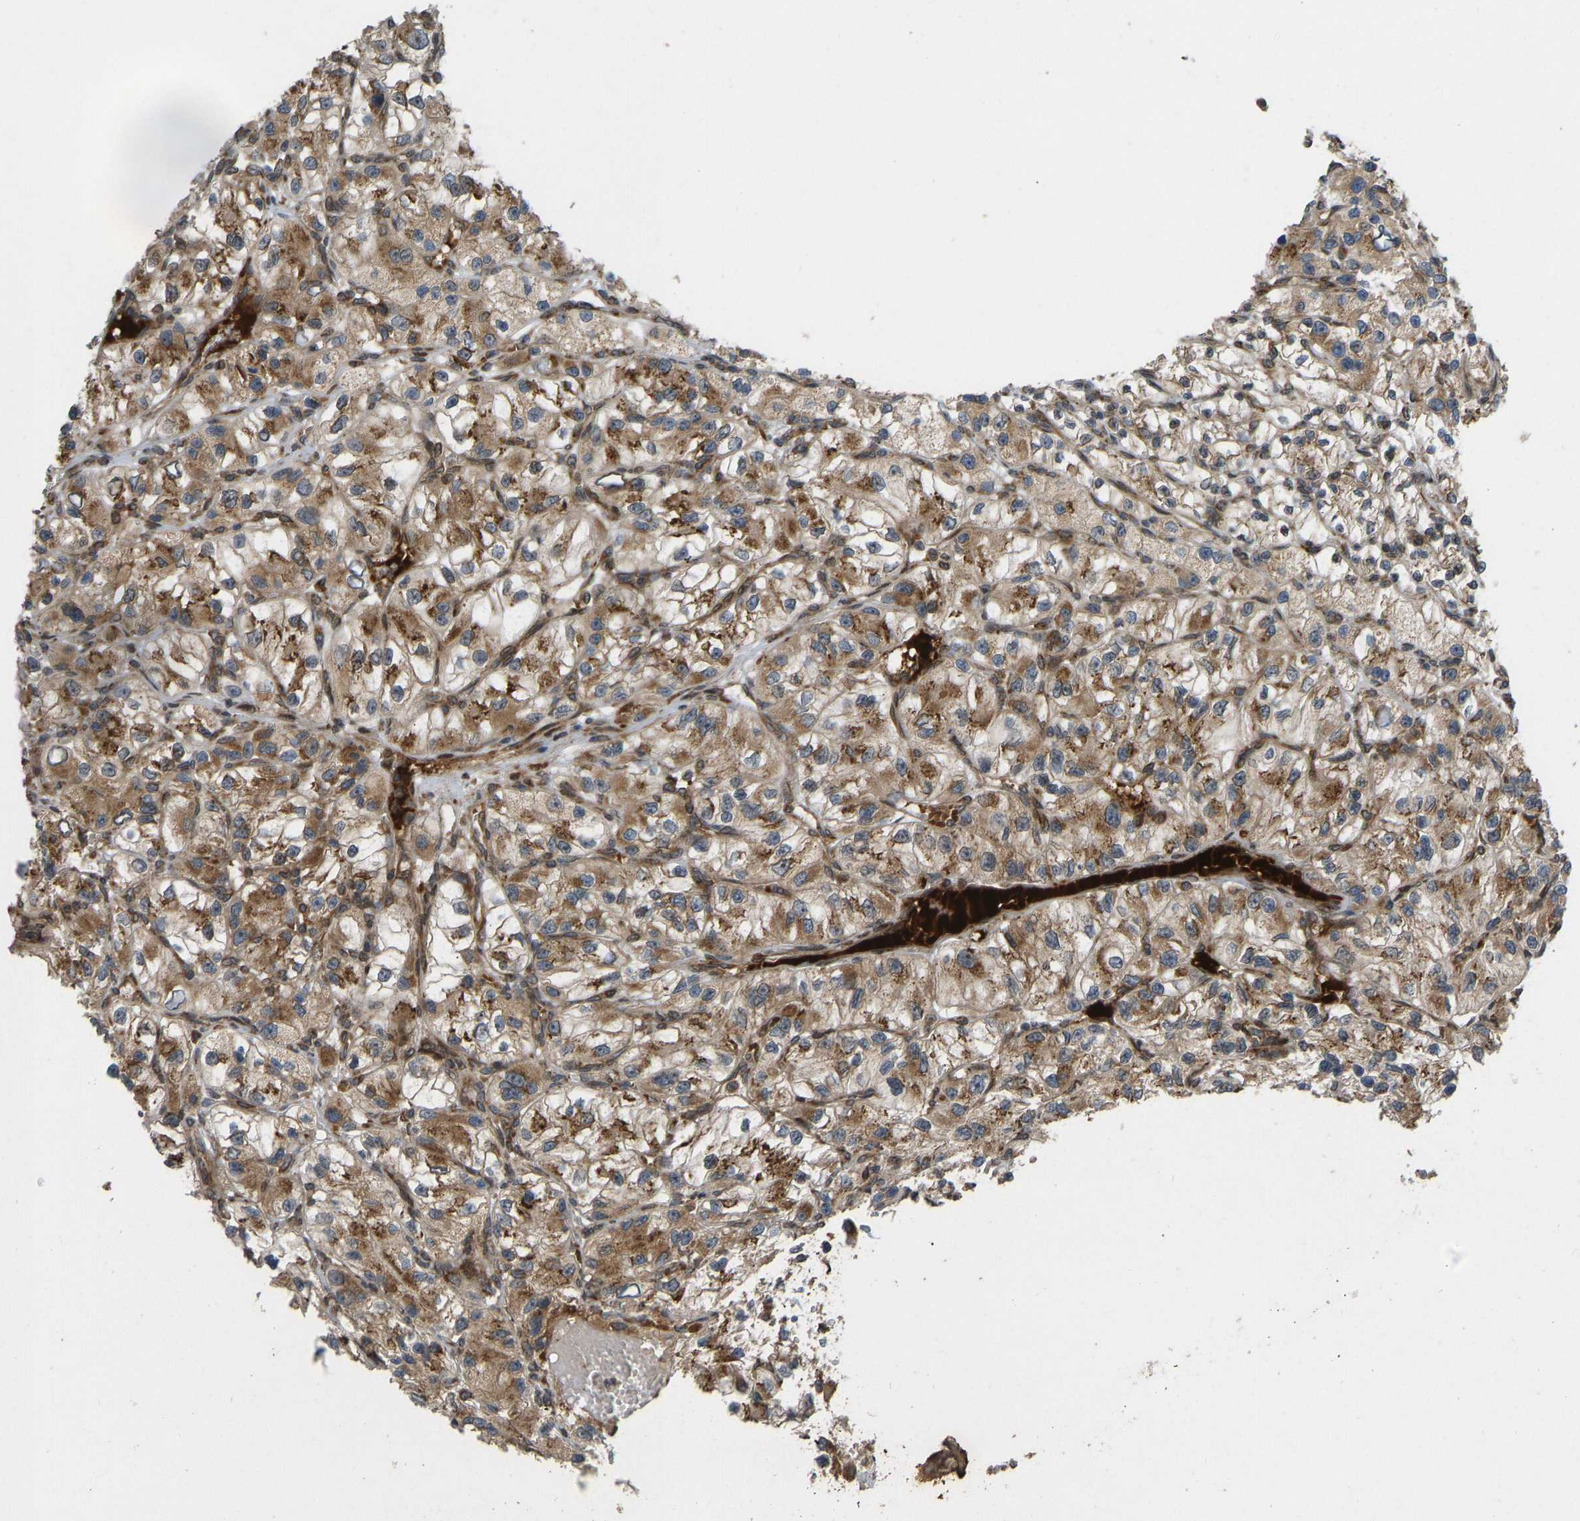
{"staining": {"intensity": "moderate", "quantity": ">75%", "location": "cytoplasmic/membranous"}, "tissue": "renal cancer", "cell_type": "Tumor cells", "image_type": "cancer", "snomed": [{"axis": "morphology", "description": "Adenocarcinoma, NOS"}, {"axis": "topography", "description": "Kidney"}], "caption": "The image displays immunohistochemical staining of renal cancer (adenocarcinoma). There is moderate cytoplasmic/membranous staining is seen in approximately >75% of tumor cells.", "gene": "RPN2", "patient": {"sex": "female", "age": 57}}